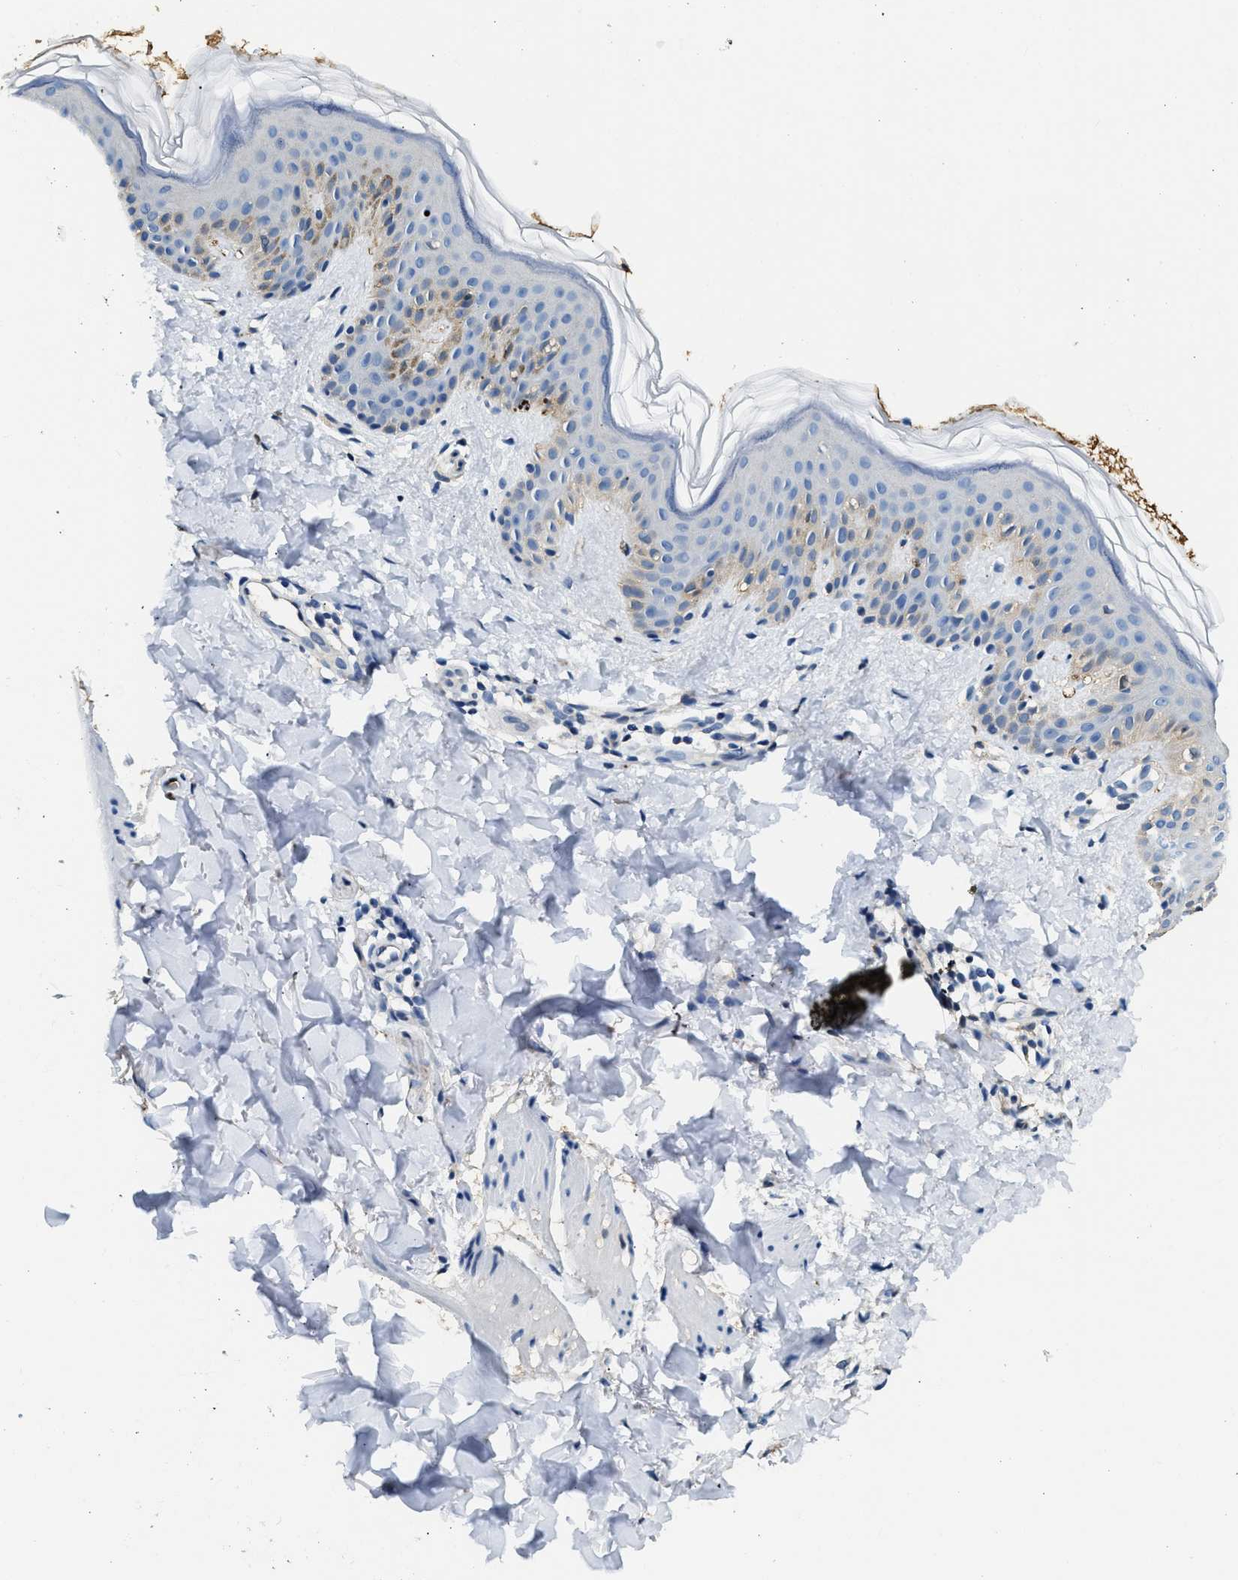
{"staining": {"intensity": "negative", "quantity": "none", "location": "none"}, "tissue": "skin", "cell_type": "Fibroblasts", "image_type": "normal", "snomed": [{"axis": "morphology", "description": "Normal tissue, NOS"}, {"axis": "topography", "description": "Skin"}], "caption": "Immunohistochemistry of unremarkable human skin displays no staining in fibroblasts.", "gene": "ANXA3", "patient": {"sex": "male", "age": 40}}